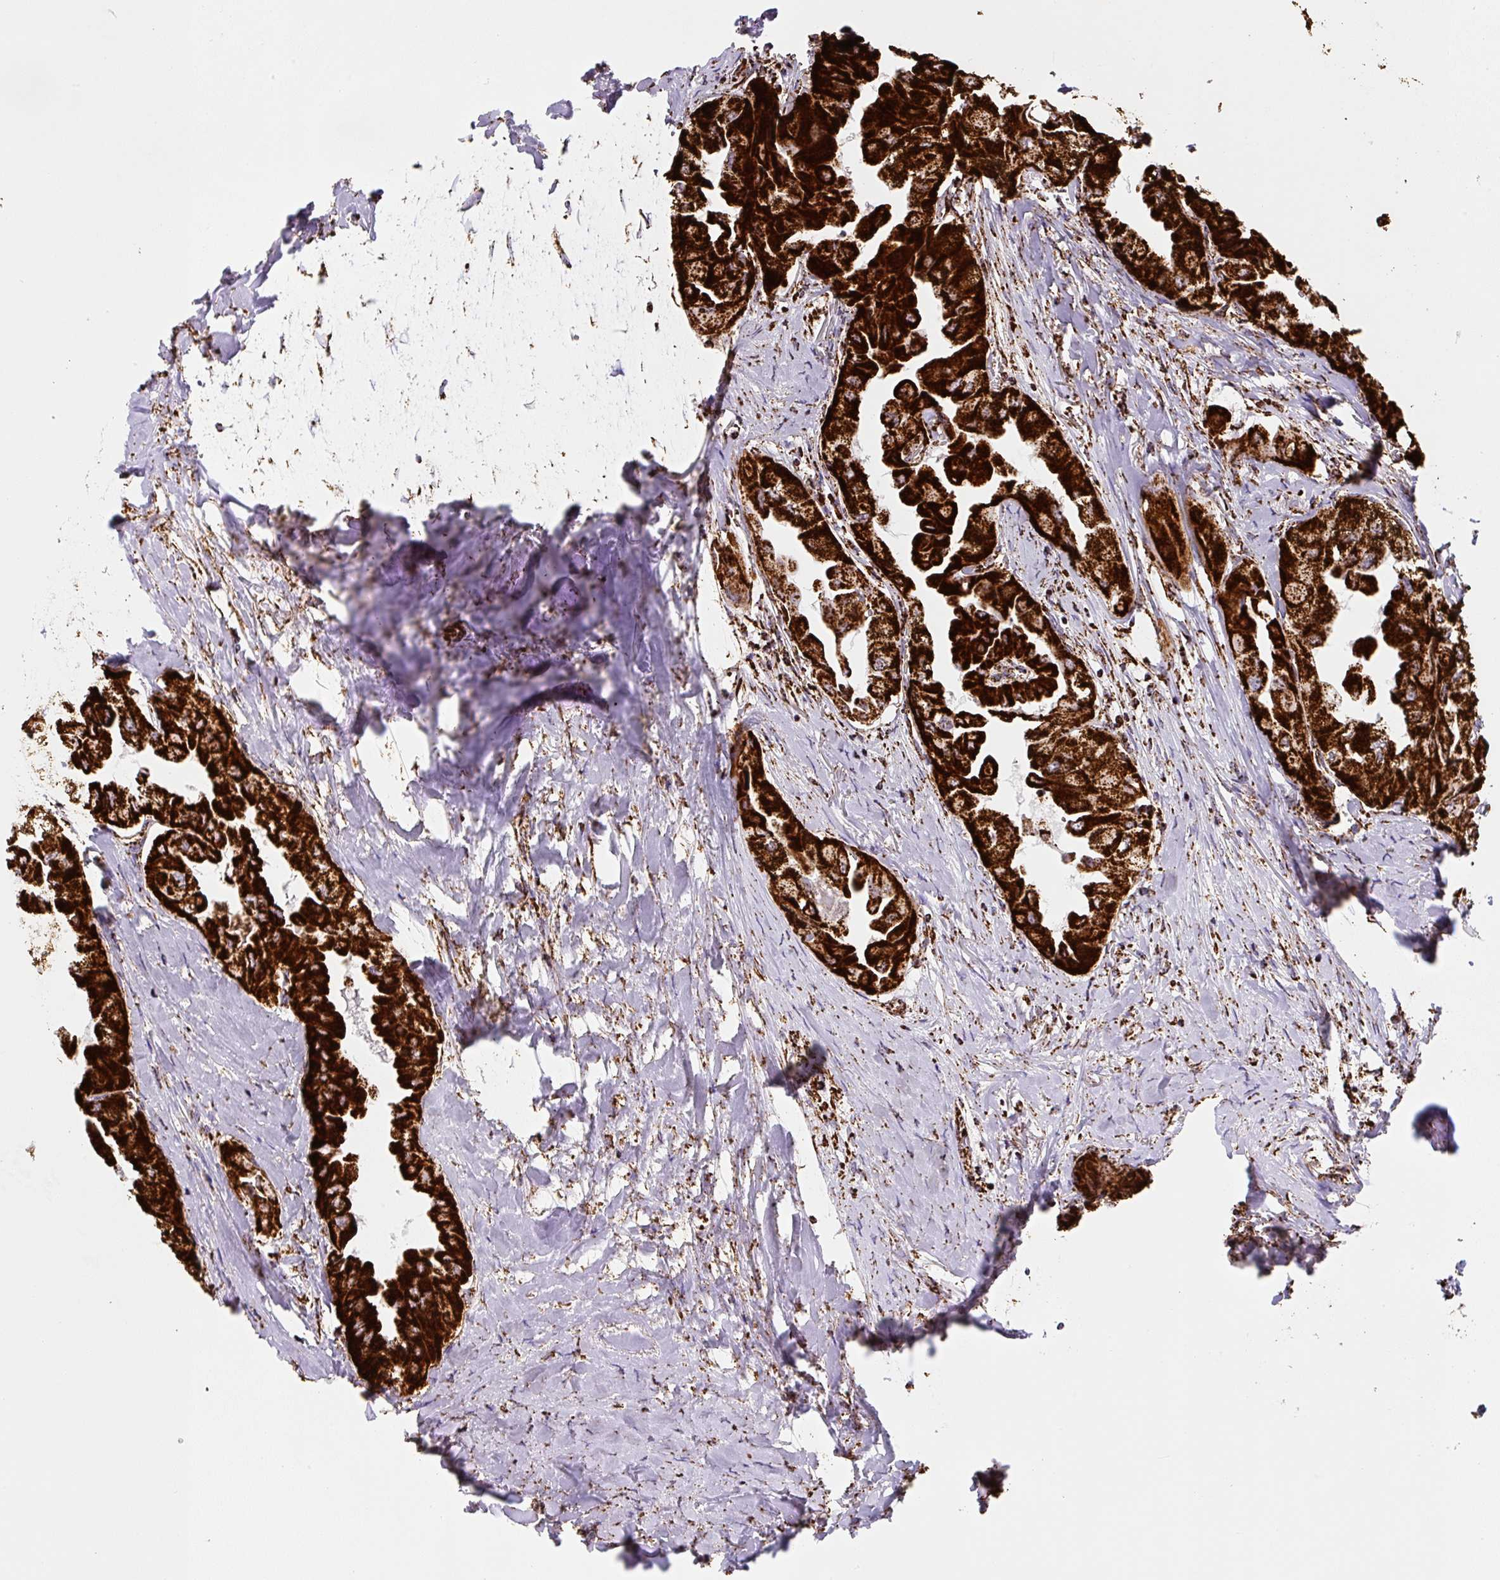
{"staining": {"intensity": "strong", "quantity": ">75%", "location": "cytoplasmic/membranous"}, "tissue": "thyroid cancer", "cell_type": "Tumor cells", "image_type": "cancer", "snomed": [{"axis": "morphology", "description": "Normal tissue, NOS"}, {"axis": "morphology", "description": "Papillary adenocarcinoma, NOS"}, {"axis": "topography", "description": "Thyroid gland"}], "caption": "This is a micrograph of immunohistochemistry staining of thyroid cancer, which shows strong expression in the cytoplasmic/membranous of tumor cells.", "gene": "ATP5F1A", "patient": {"sex": "female", "age": 59}}